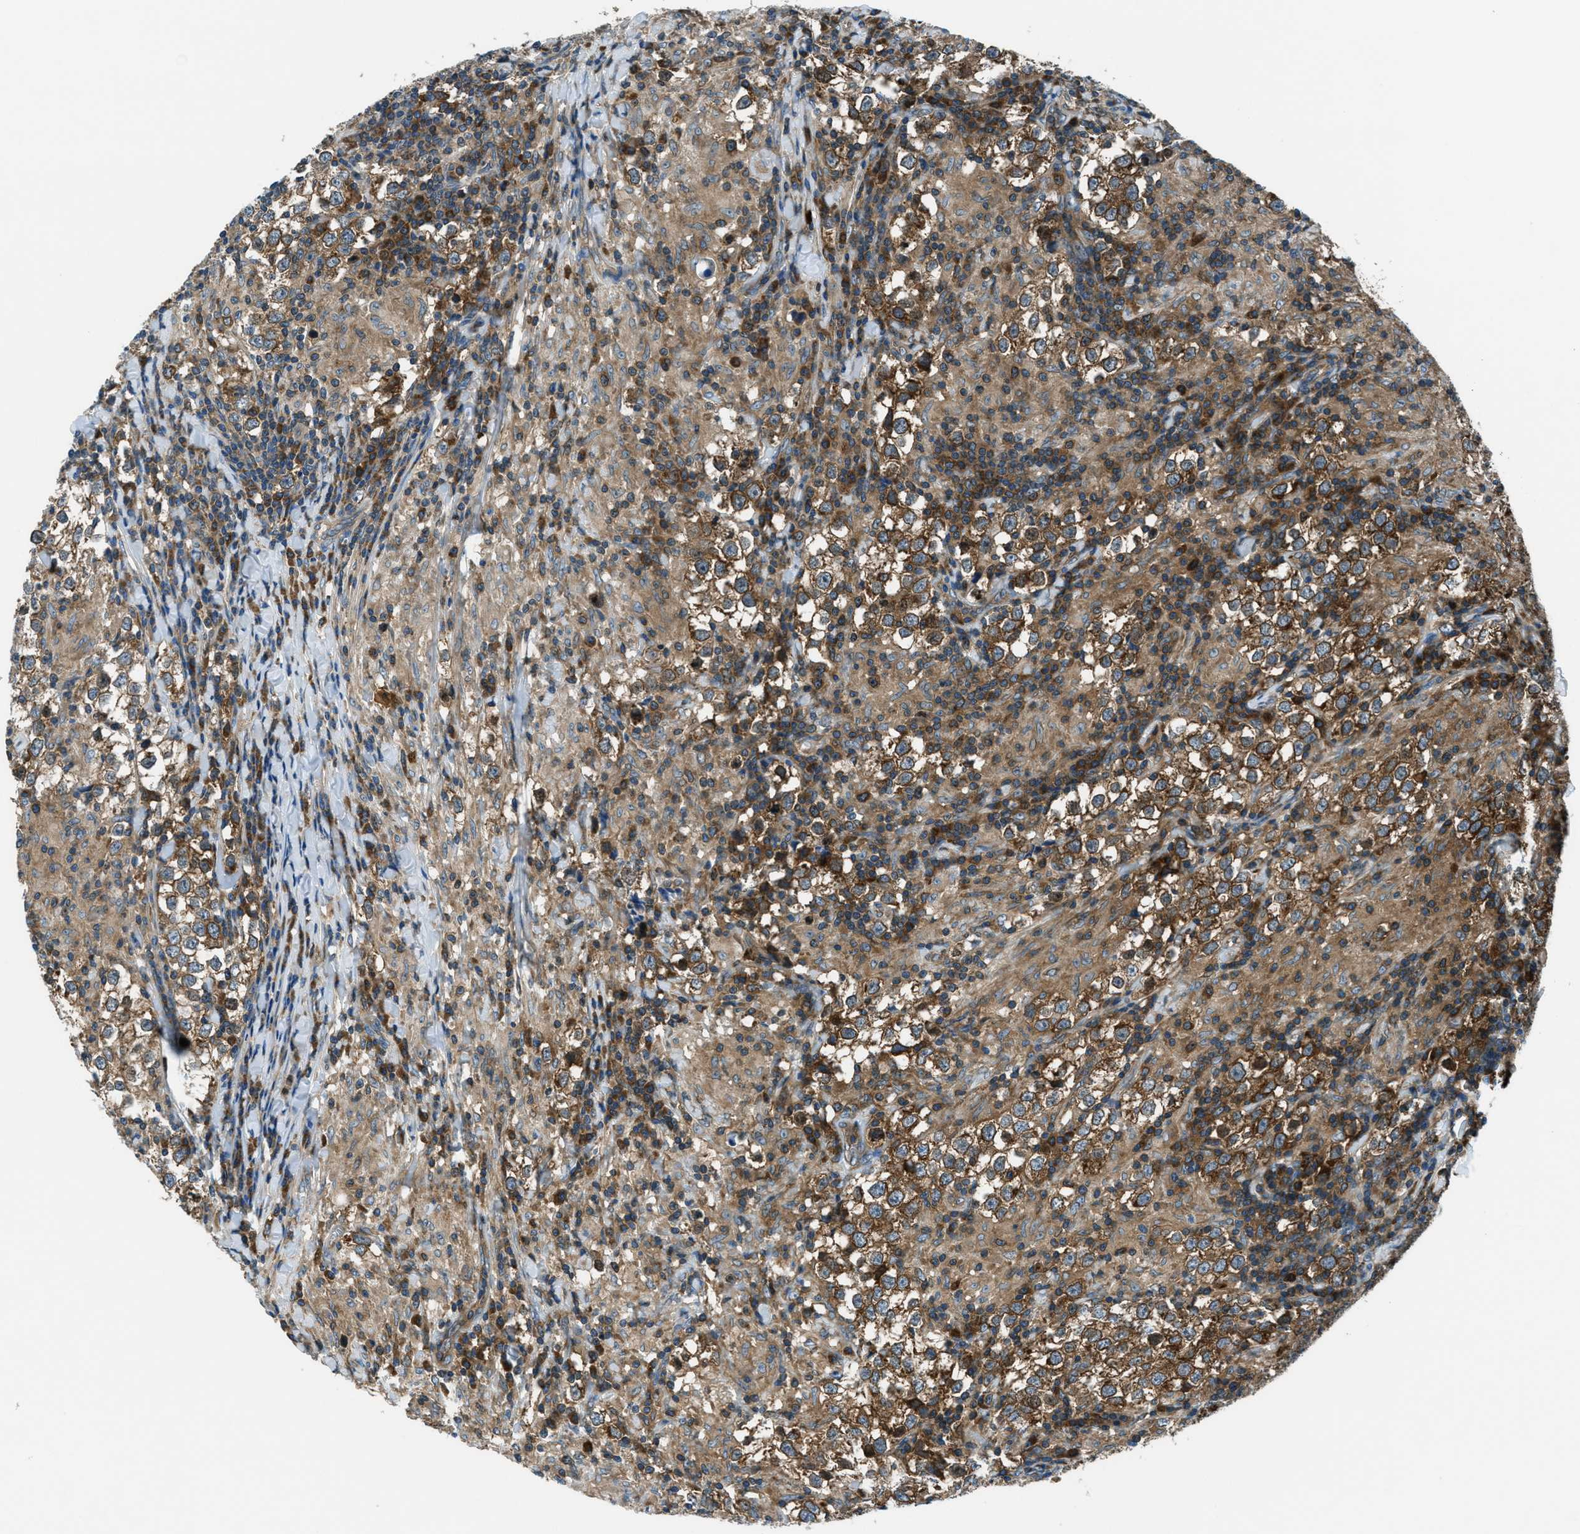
{"staining": {"intensity": "moderate", "quantity": ">75%", "location": "cytoplasmic/membranous"}, "tissue": "testis cancer", "cell_type": "Tumor cells", "image_type": "cancer", "snomed": [{"axis": "morphology", "description": "Seminoma, NOS"}, {"axis": "morphology", "description": "Carcinoma, Embryonal, NOS"}, {"axis": "topography", "description": "Testis"}], "caption": "Testis cancer tissue exhibits moderate cytoplasmic/membranous expression in approximately >75% of tumor cells, visualized by immunohistochemistry.", "gene": "ARFGAP2", "patient": {"sex": "male", "age": 36}}